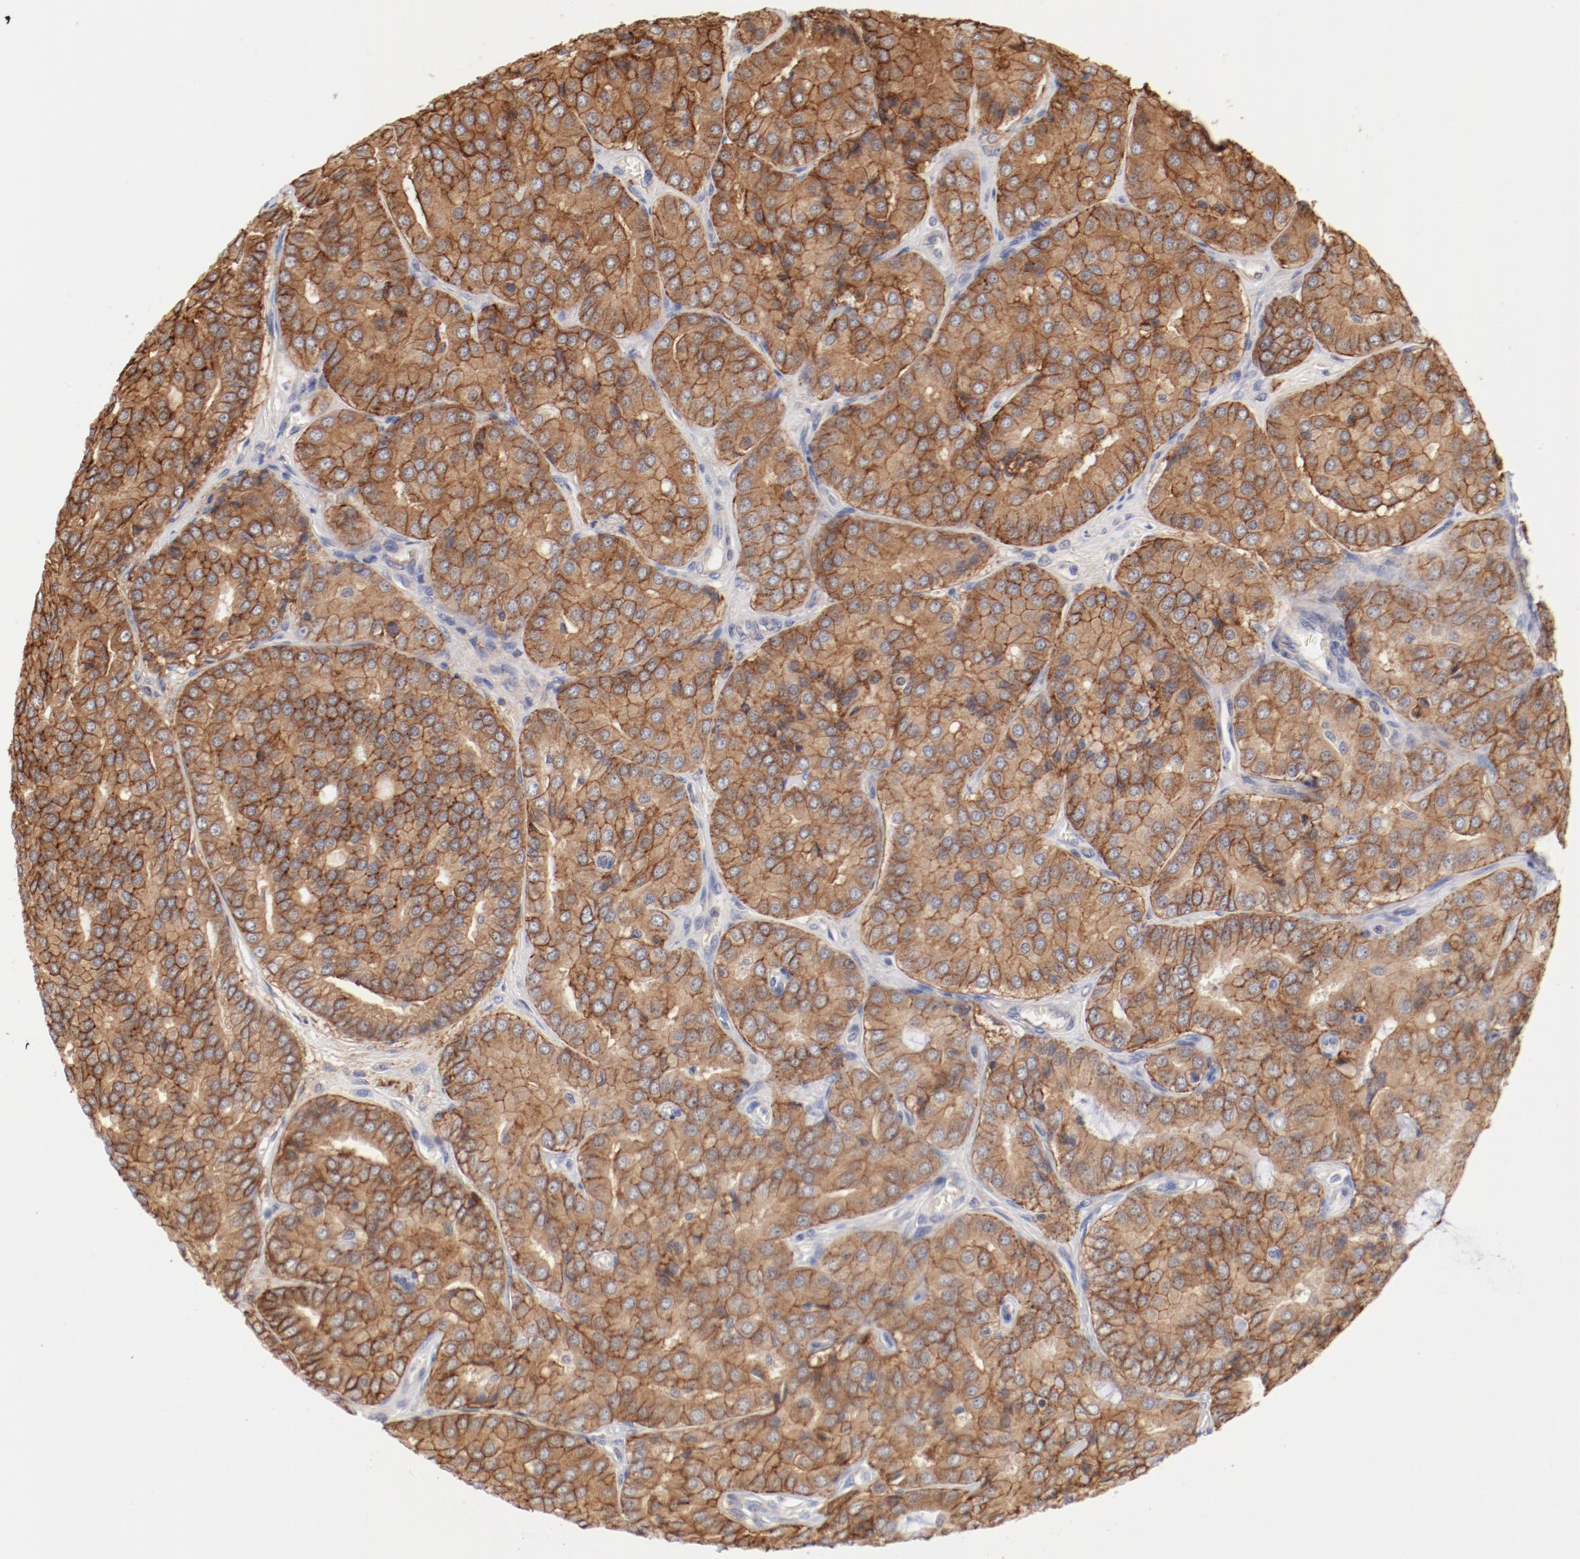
{"staining": {"intensity": "moderate", "quantity": ">75%", "location": "cytoplasmic/membranous"}, "tissue": "prostate cancer", "cell_type": "Tumor cells", "image_type": "cancer", "snomed": [{"axis": "morphology", "description": "Adenocarcinoma, High grade"}, {"axis": "topography", "description": "Prostate"}], "caption": "Prostate cancer was stained to show a protein in brown. There is medium levels of moderate cytoplasmic/membranous positivity in about >75% of tumor cells.", "gene": "SETD3", "patient": {"sex": "male", "age": 64}}